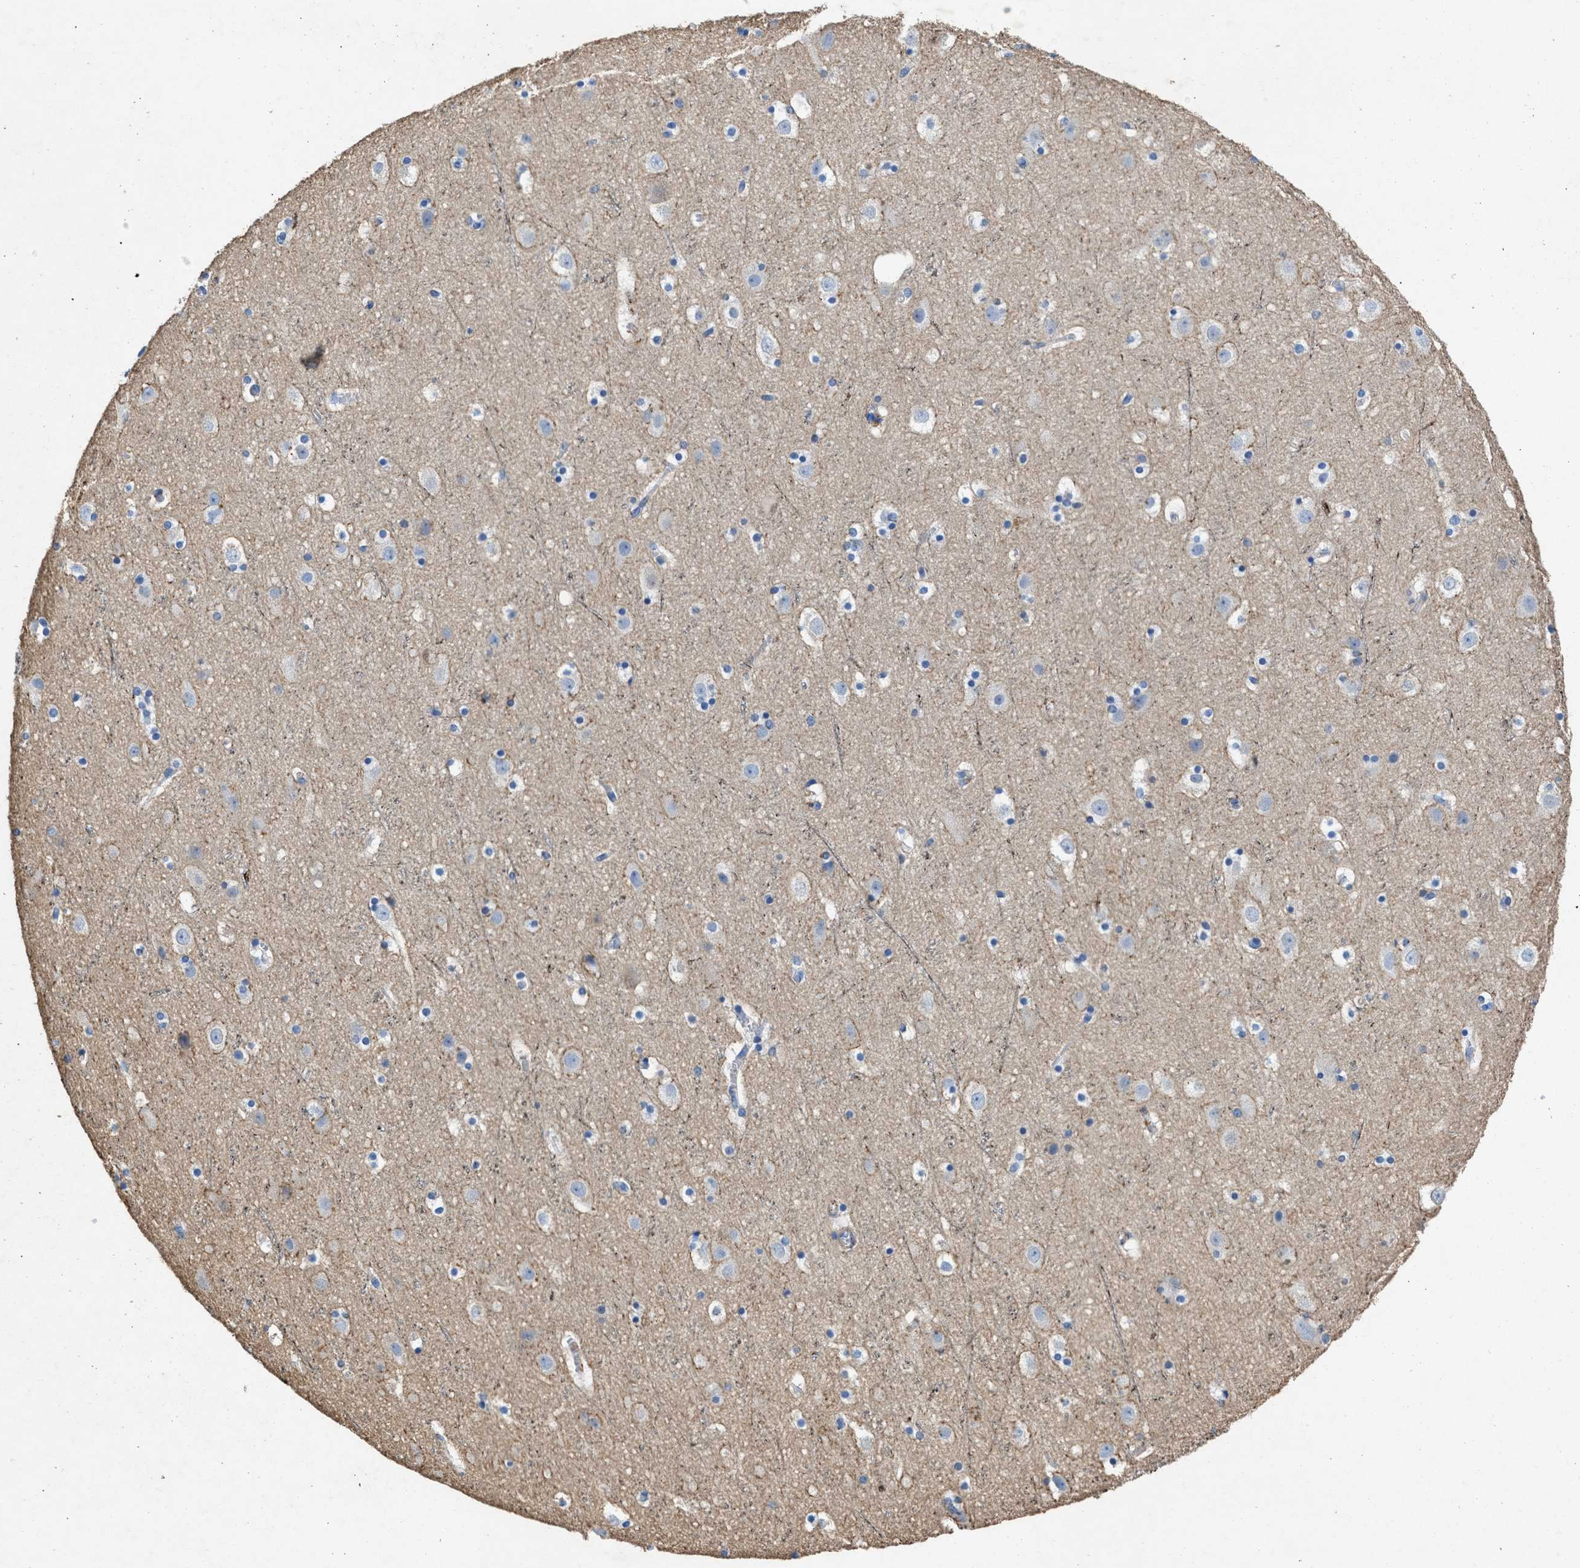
{"staining": {"intensity": "negative", "quantity": "none", "location": "none"}, "tissue": "cerebral cortex", "cell_type": "Endothelial cells", "image_type": "normal", "snomed": [{"axis": "morphology", "description": "Normal tissue, NOS"}, {"axis": "topography", "description": "Cerebral cortex"}], "caption": "Immunohistochemical staining of unremarkable cerebral cortex displays no significant staining in endothelial cells. (Stains: DAB immunohistochemistry with hematoxylin counter stain, Microscopy: brightfield microscopy at high magnification).", "gene": "KCNQ4", "patient": {"sex": "male", "age": 45}}